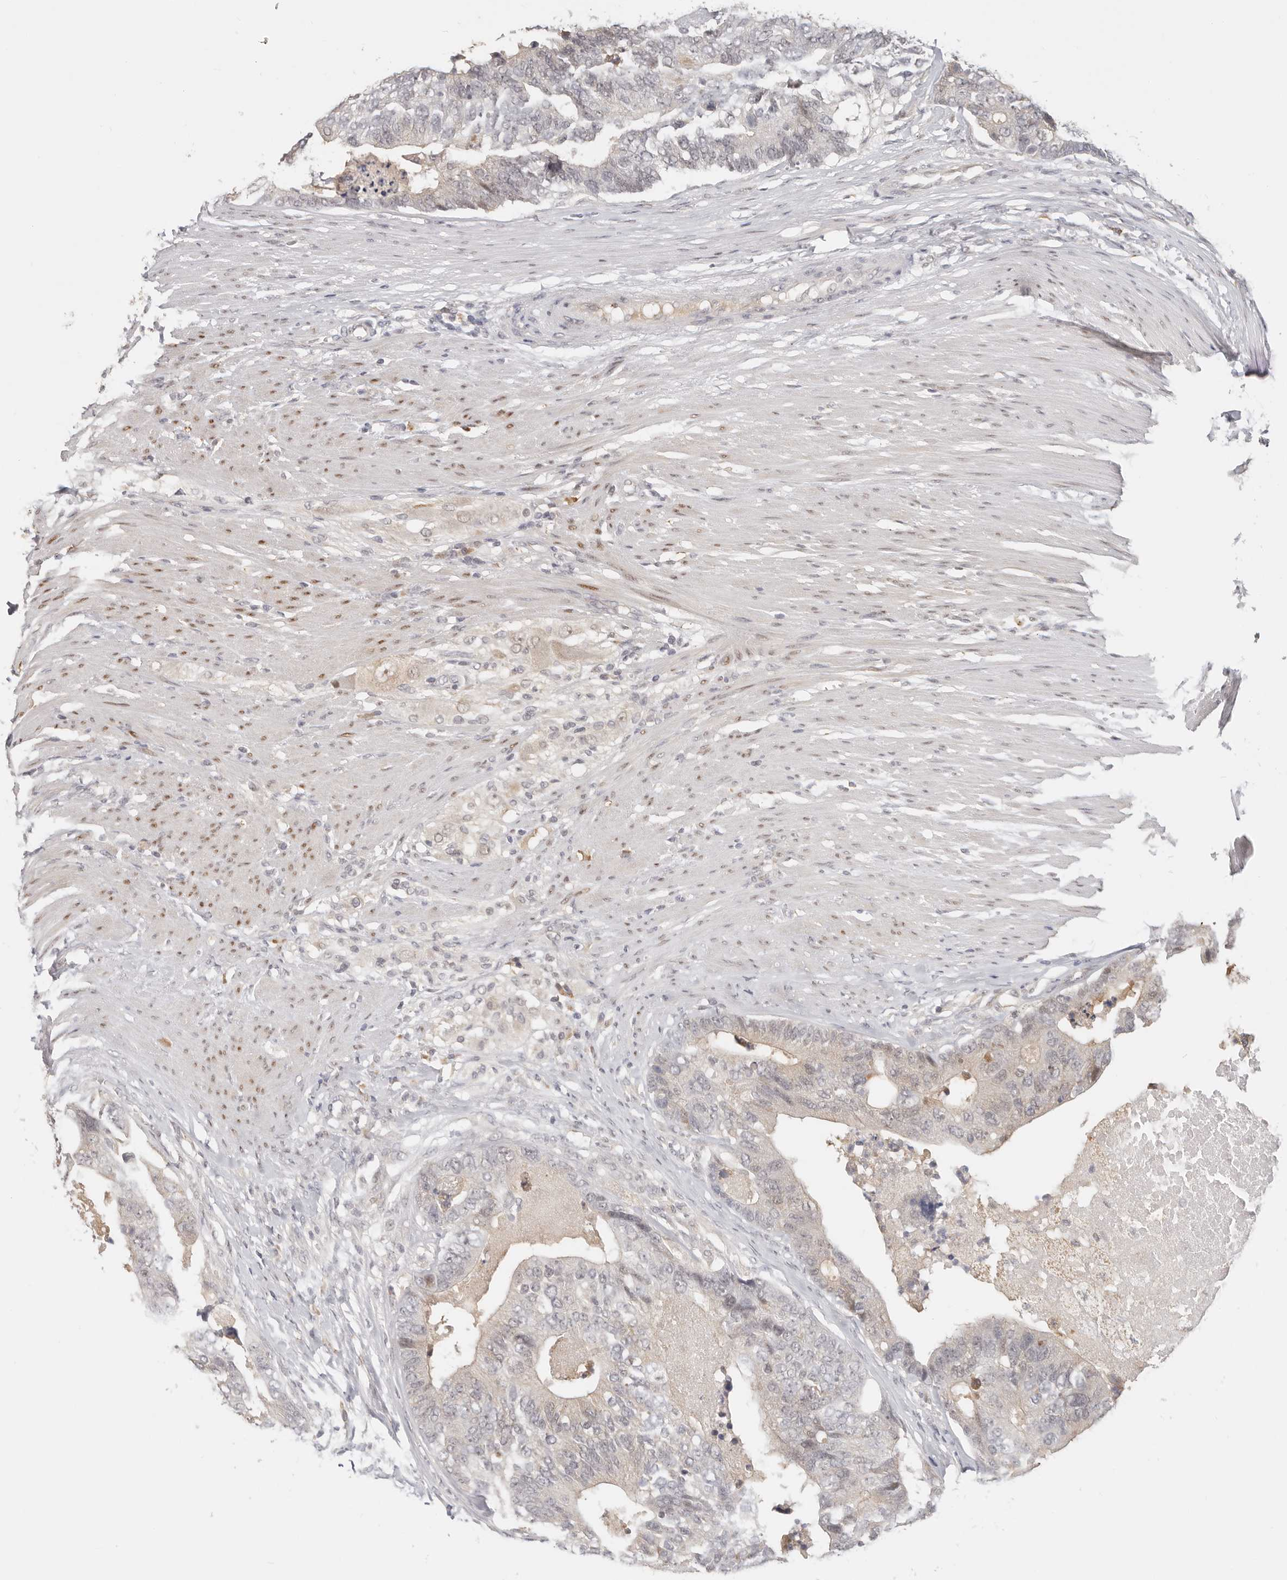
{"staining": {"intensity": "negative", "quantity": "none", "location": "none"}, "tissue": "colorectal cancer", "cell_type": "Tumor cells", "image_type": "cancer", "snomed": [{"axis": "morphology", "description": "Adenocarcinoma, NOS"}, {"axis": "topography", "description": "Colon"}], "caption": "IHC image of colorectal cancer (adenocarcinoma) stained for a protein (brown), which reveals no expression in tumor cells.", "gene": "LARP7", "patient": {"sex": "female", "age": 67}}